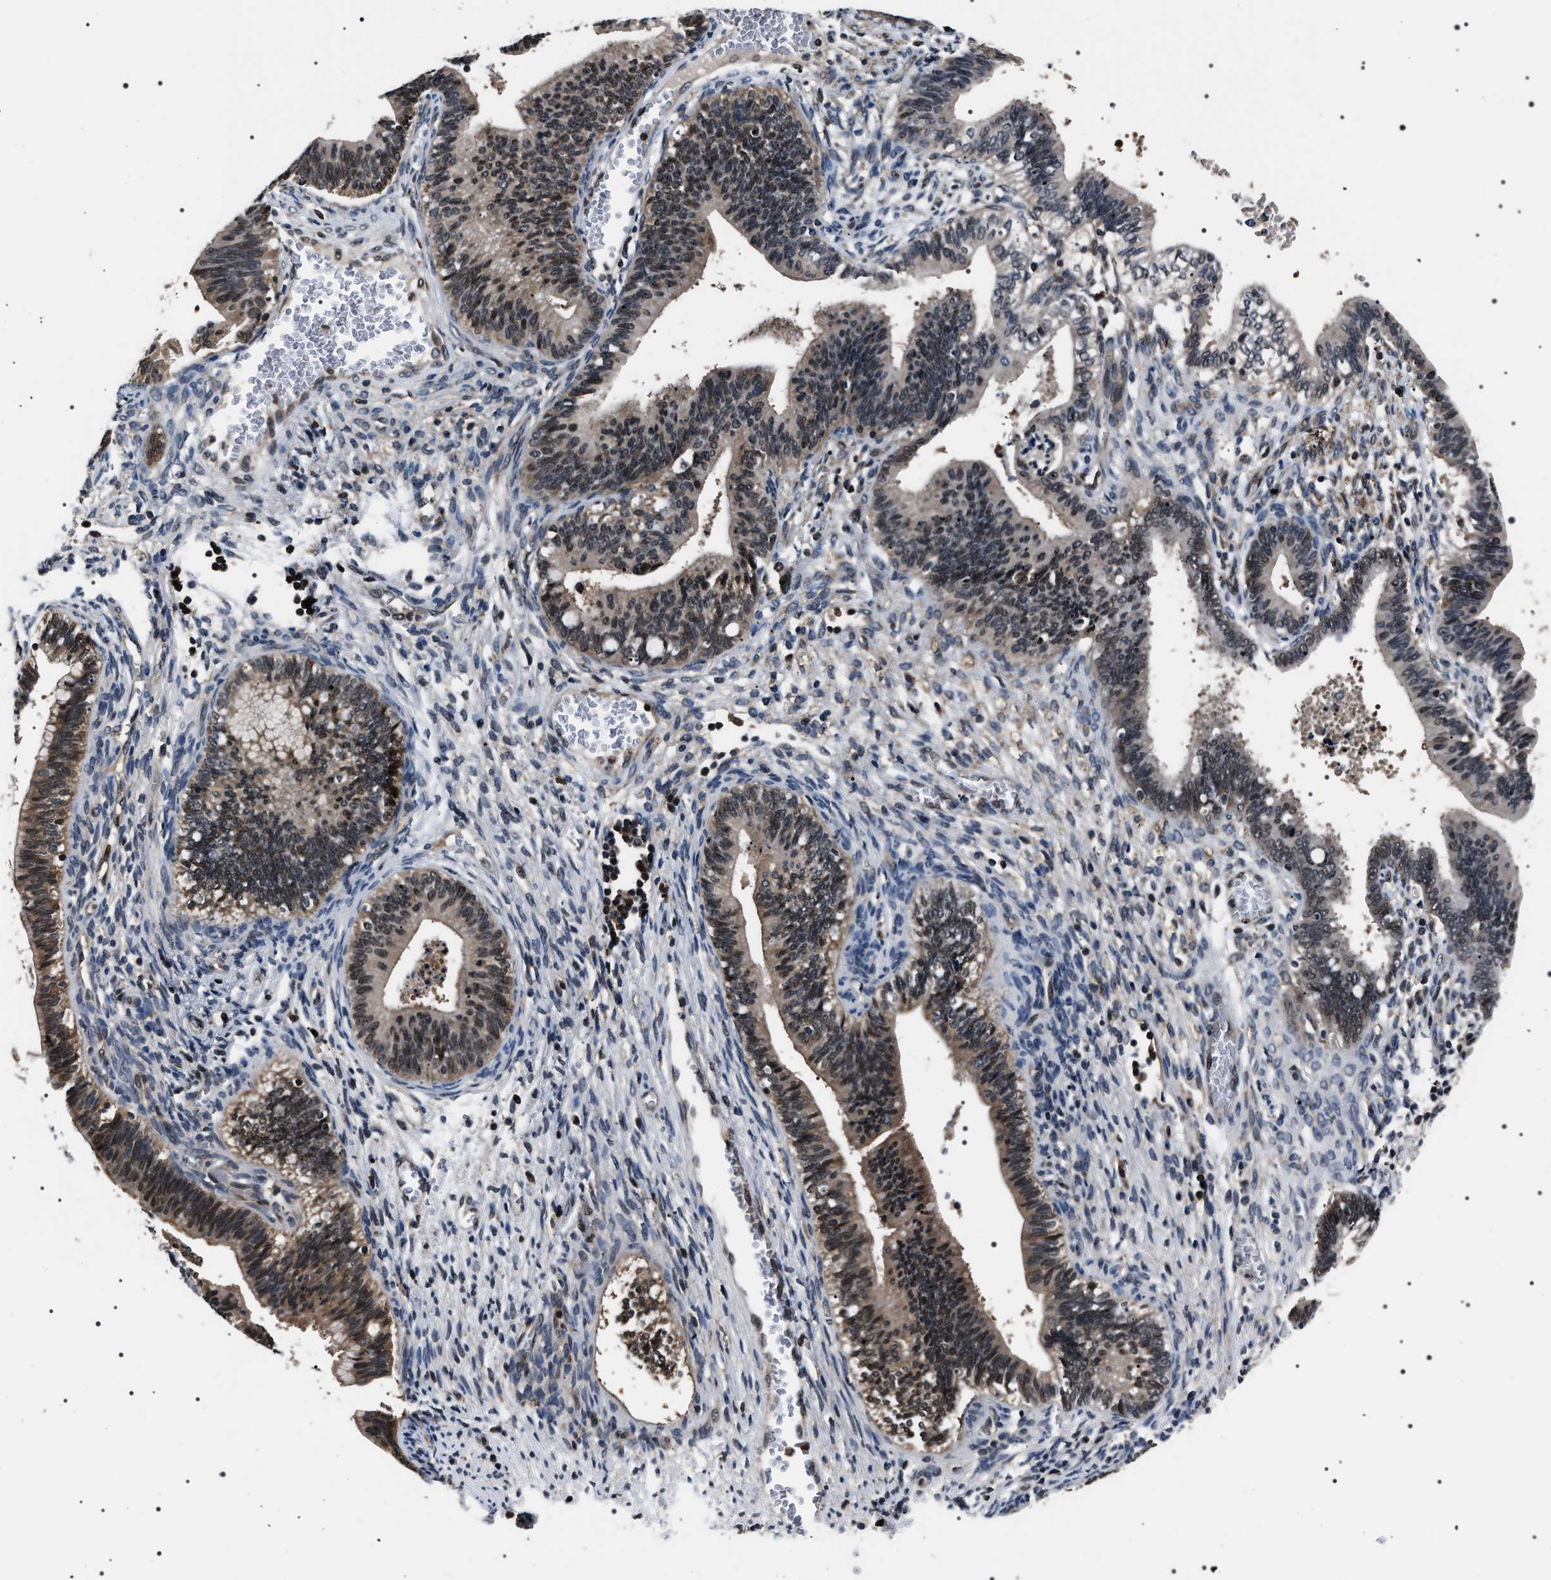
{"staining": {"intensity": "moderate", "quantity": ">75%", "location": "nuclear"}, "tissue": "cervical cancer", "cell_type": "Tumor cells", "image_type": "cancer", "snomed": [{"axis": "morphology", "description": "Adenocarcinoma, NOS"}, {"axis": "topography", "description": "Cervix"}], "caption": "Immunohistochemistry histopathology image of human cervical cancer (adenocarcinoma) stained for a protein (brown), which shows medium levels of moderate nuclear staining in approximately >75% of tumor cells.", "gene": "SIPA1", "patient": {"sex": "female", "age": 44}}